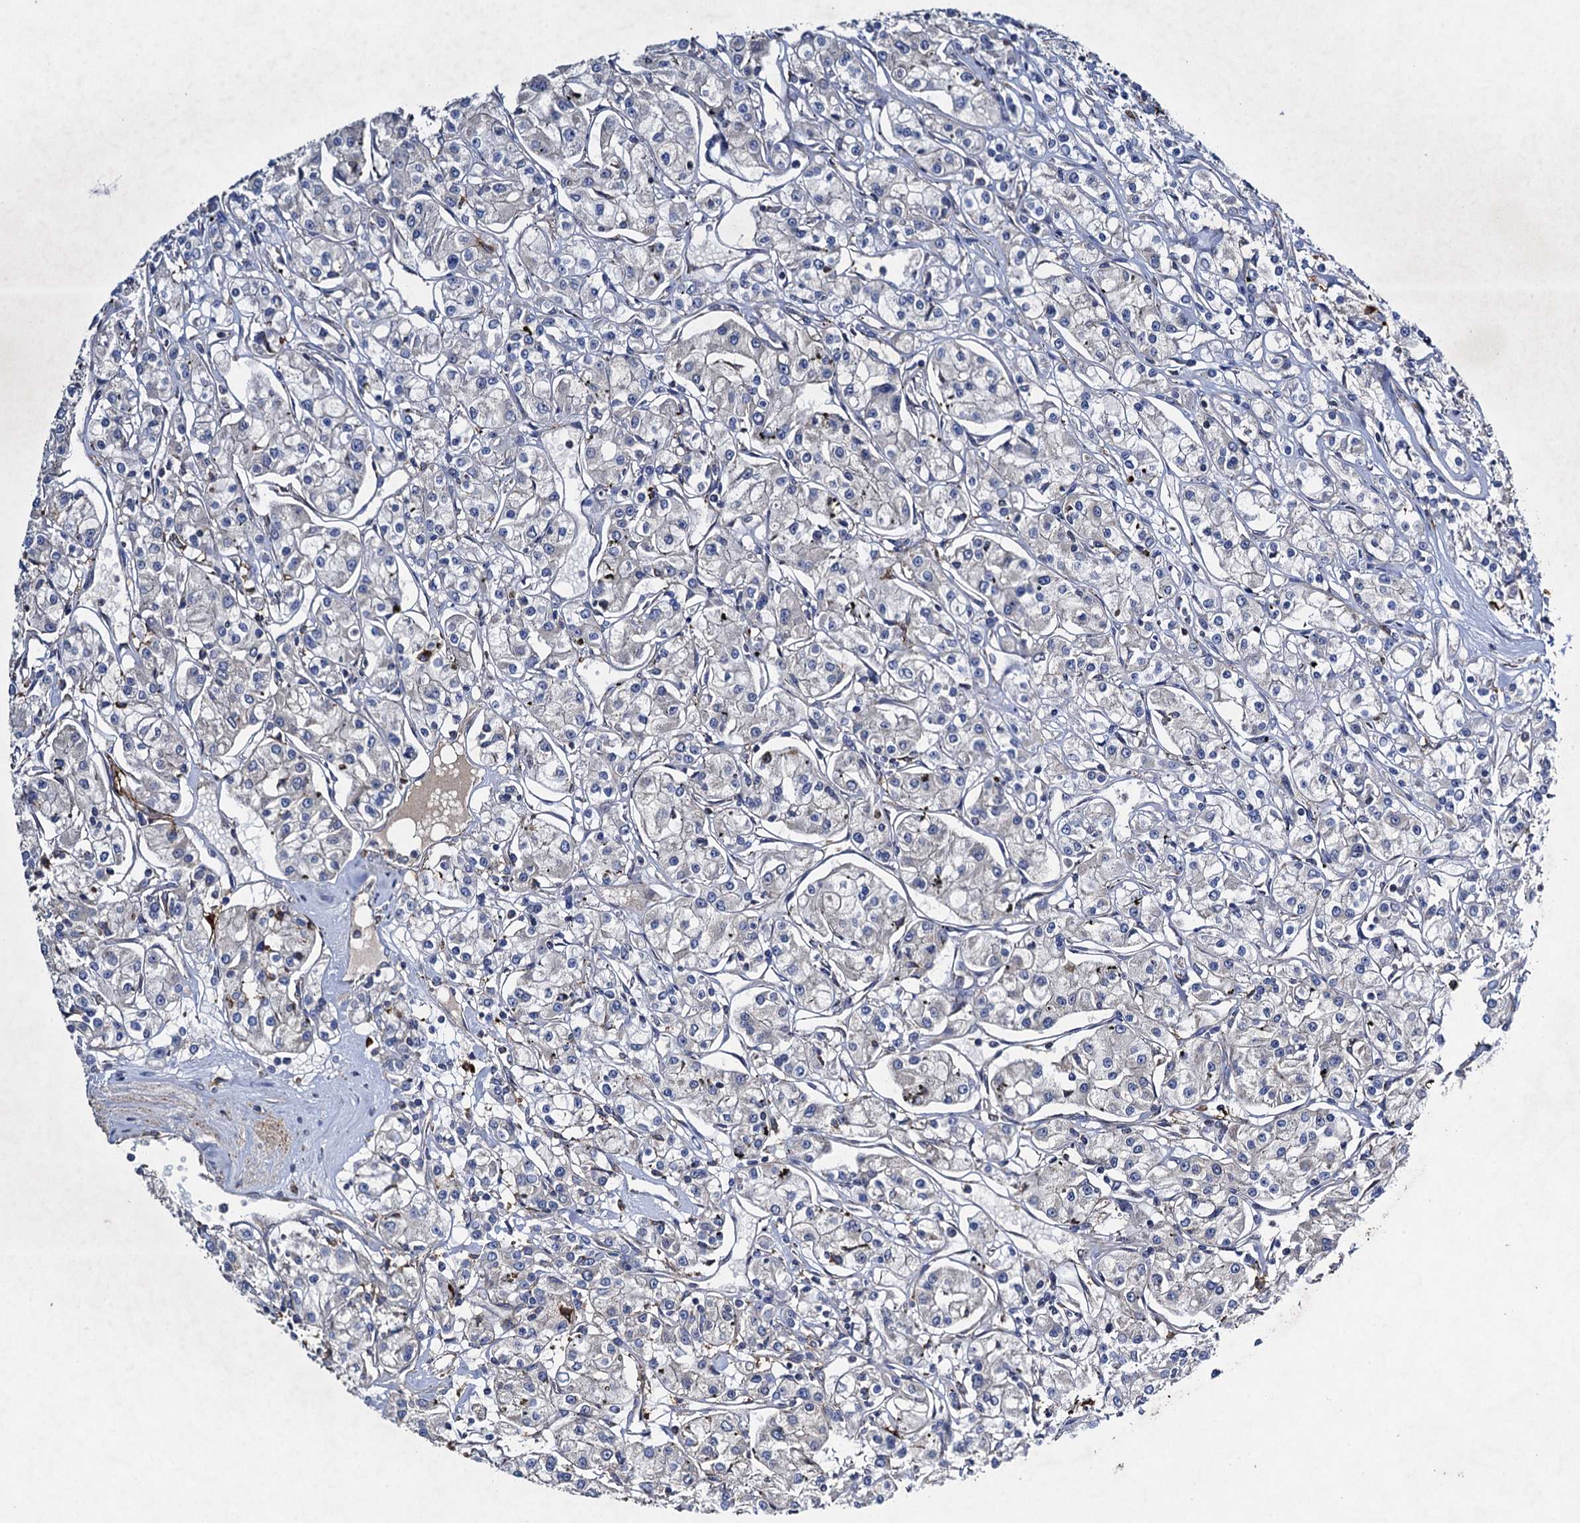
{"staining": {"intensity": "negative", "quantity": "none", "location": "none"}, "tissue": "renal cancer", "cell_type": "Tumor cells", "image_type": "cancer", "snomed": [{"axis": "morphology", "description": "Adenocarcinoma, NOS"}, {"axis": "topography", "description": "Kidney"}], "caption": "IHC image of neoplastic tissue: renal adenocarcinoma stained with DAB (3,3'-diaminobenzidine) demonstrates no significant protein expression in tumor cells.", "gene": "TXNDC11", "patient": {"sex": "female", "age": 59}}